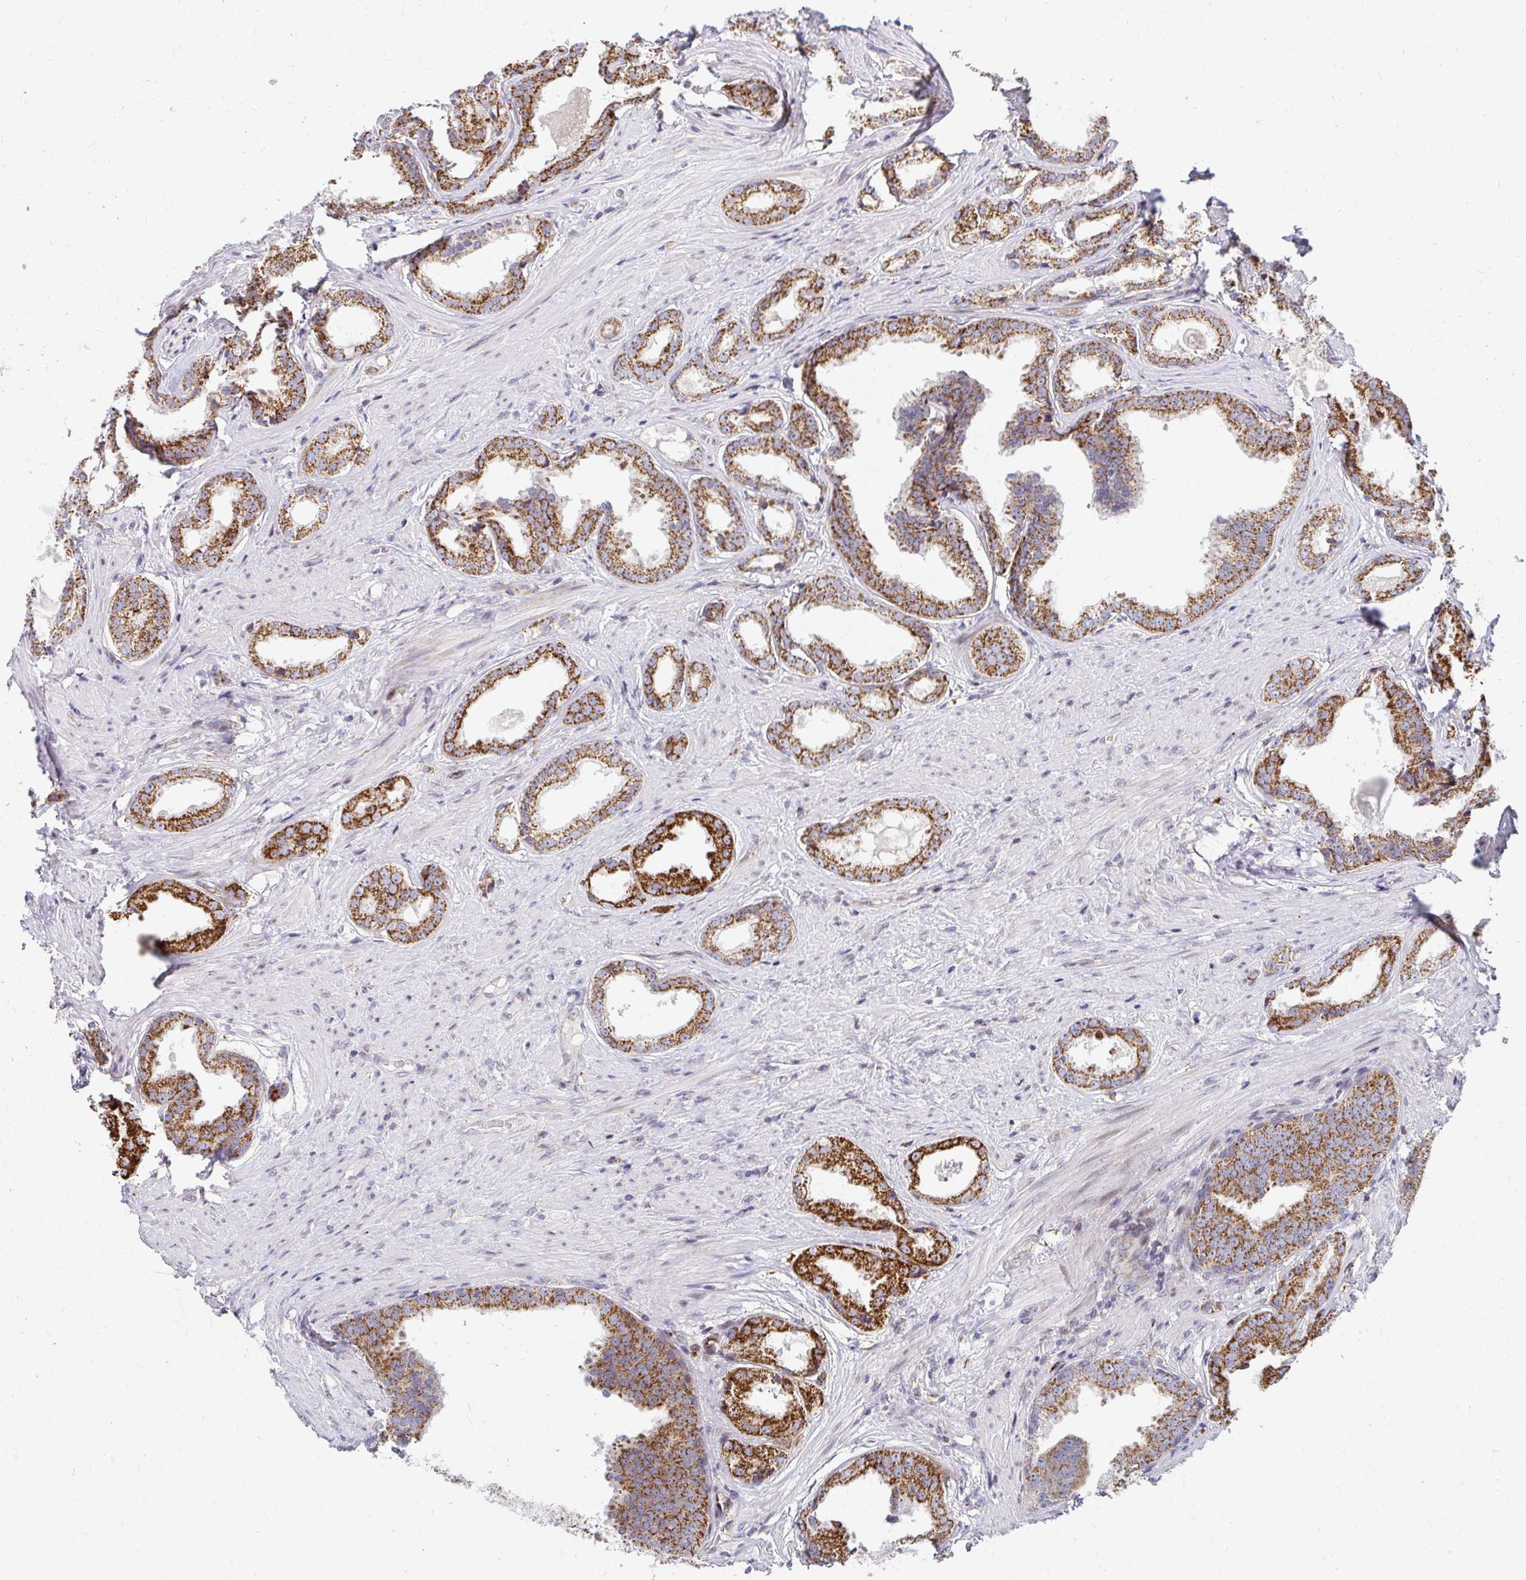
{"staining": {"intensity": "strong", "quantity": ">75%", "location": "cytoplasmic/membranous"}, "tissue": "prostate cancer", "cell_type": "Tumor cells", "image_type": "cancer", "snomed": [{"axis": "morphology", "description": "Adenocarcinoma, Low grade"}, {"axis": "topography", "description": "Prostate"}], "caption": "Tumor cells exhibit high levels of strong cytoplasmic/membranous positivity in about >75% of cells in prostate cancer.", "gene": "EXOC5", "patient": {"sex": "male", "age": 65}}